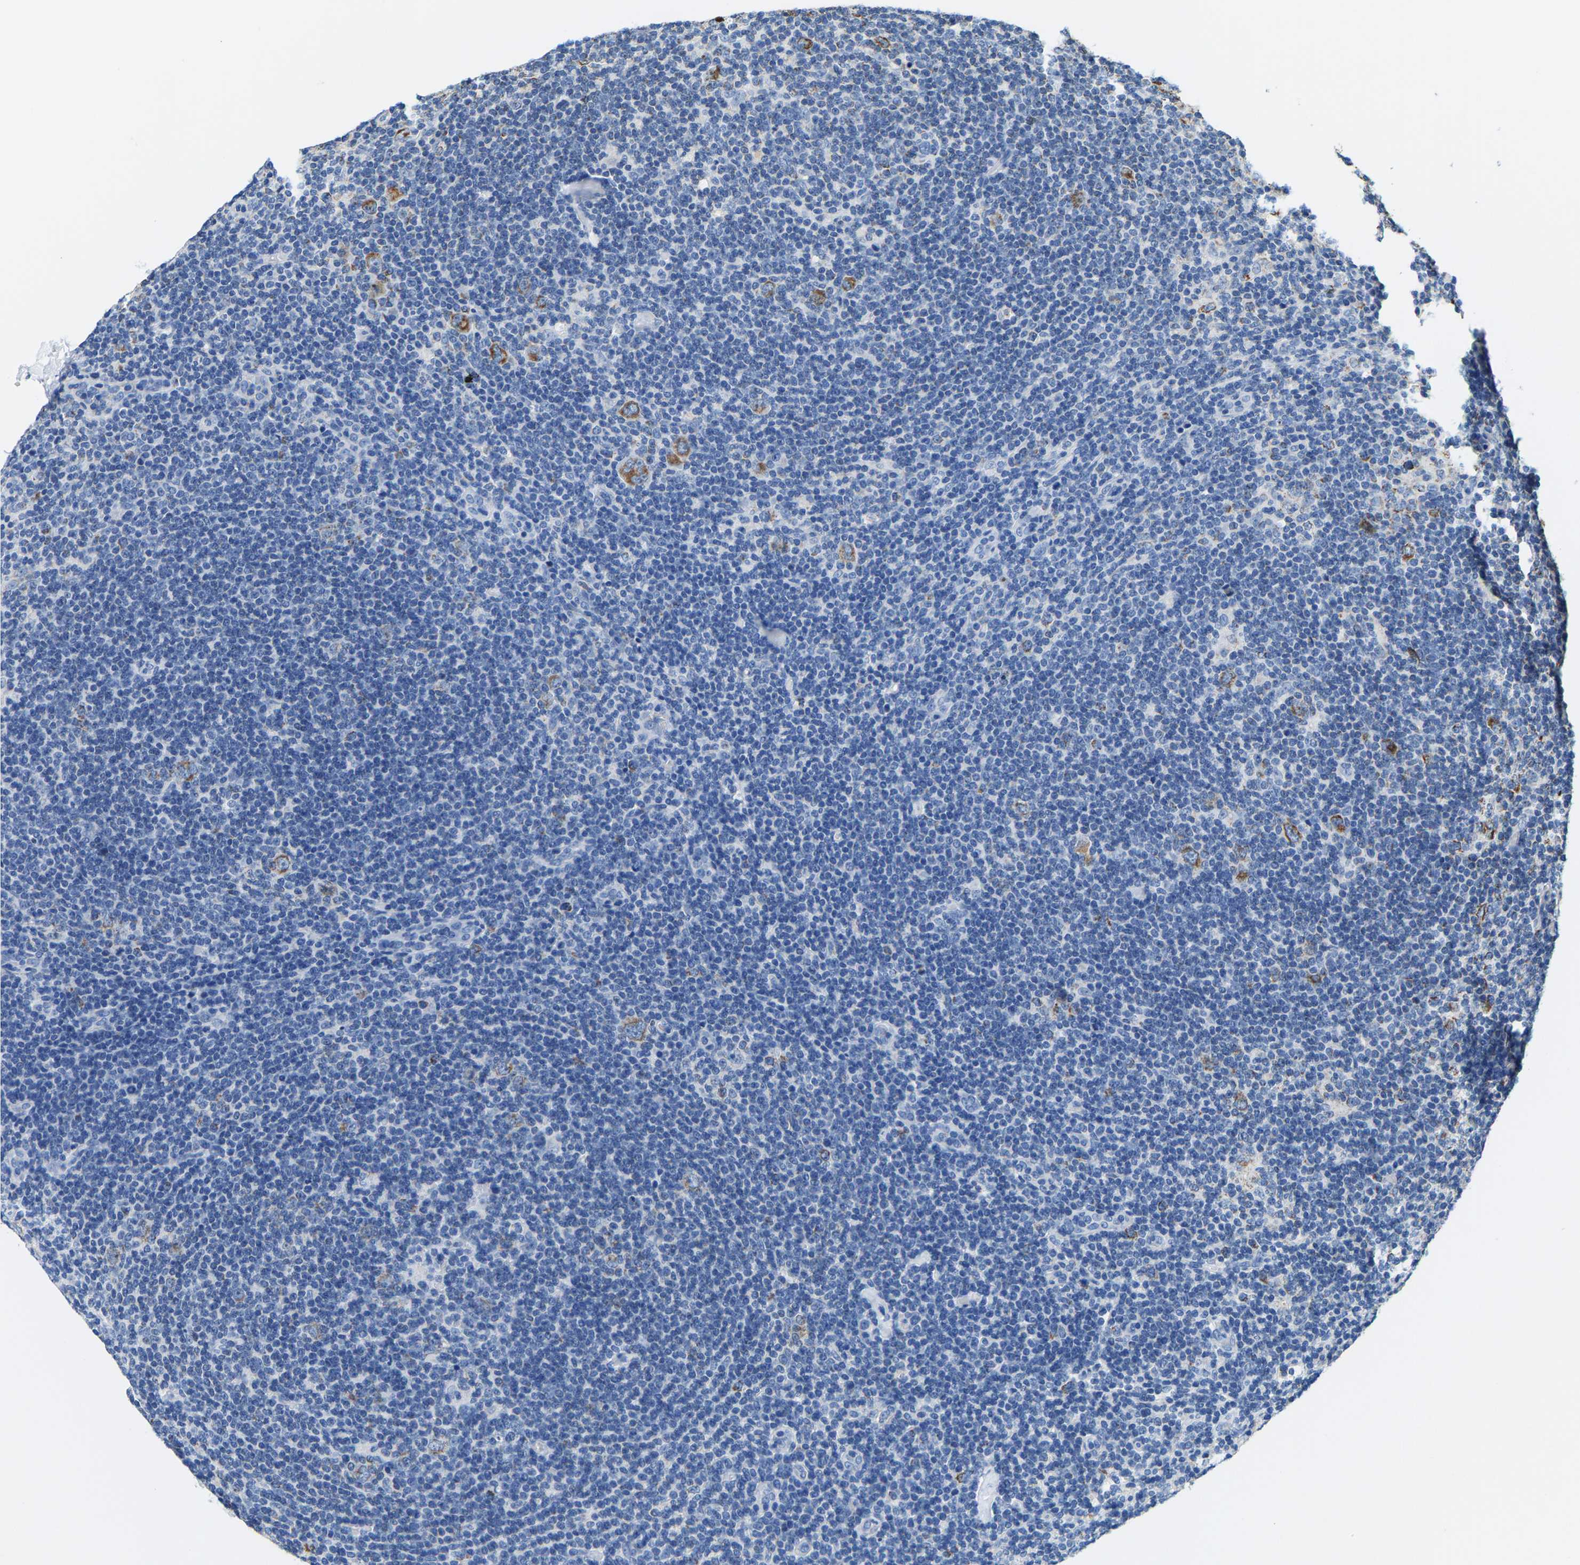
{"staining": {"intensity": "moderate", "quantity": "25%-75%", "location": "cytoplasmic/membranous"}, "tissue": "lymphoma", "cell_type": "Tumor cells", "image_type": "cancer", "snomed": [{"axis": "morphology", "description": "Hodgkin's disease, NOS"}, {"axis": "topography", "description": "Lymph node"}], "caption": "The immunohistochemical stain shows moderate cytoplasmic/membranous positivity in tumor cells of lymphoma tissue.", "gene": "SHMT2", "patient": {"sex": "female", "age": 57}}